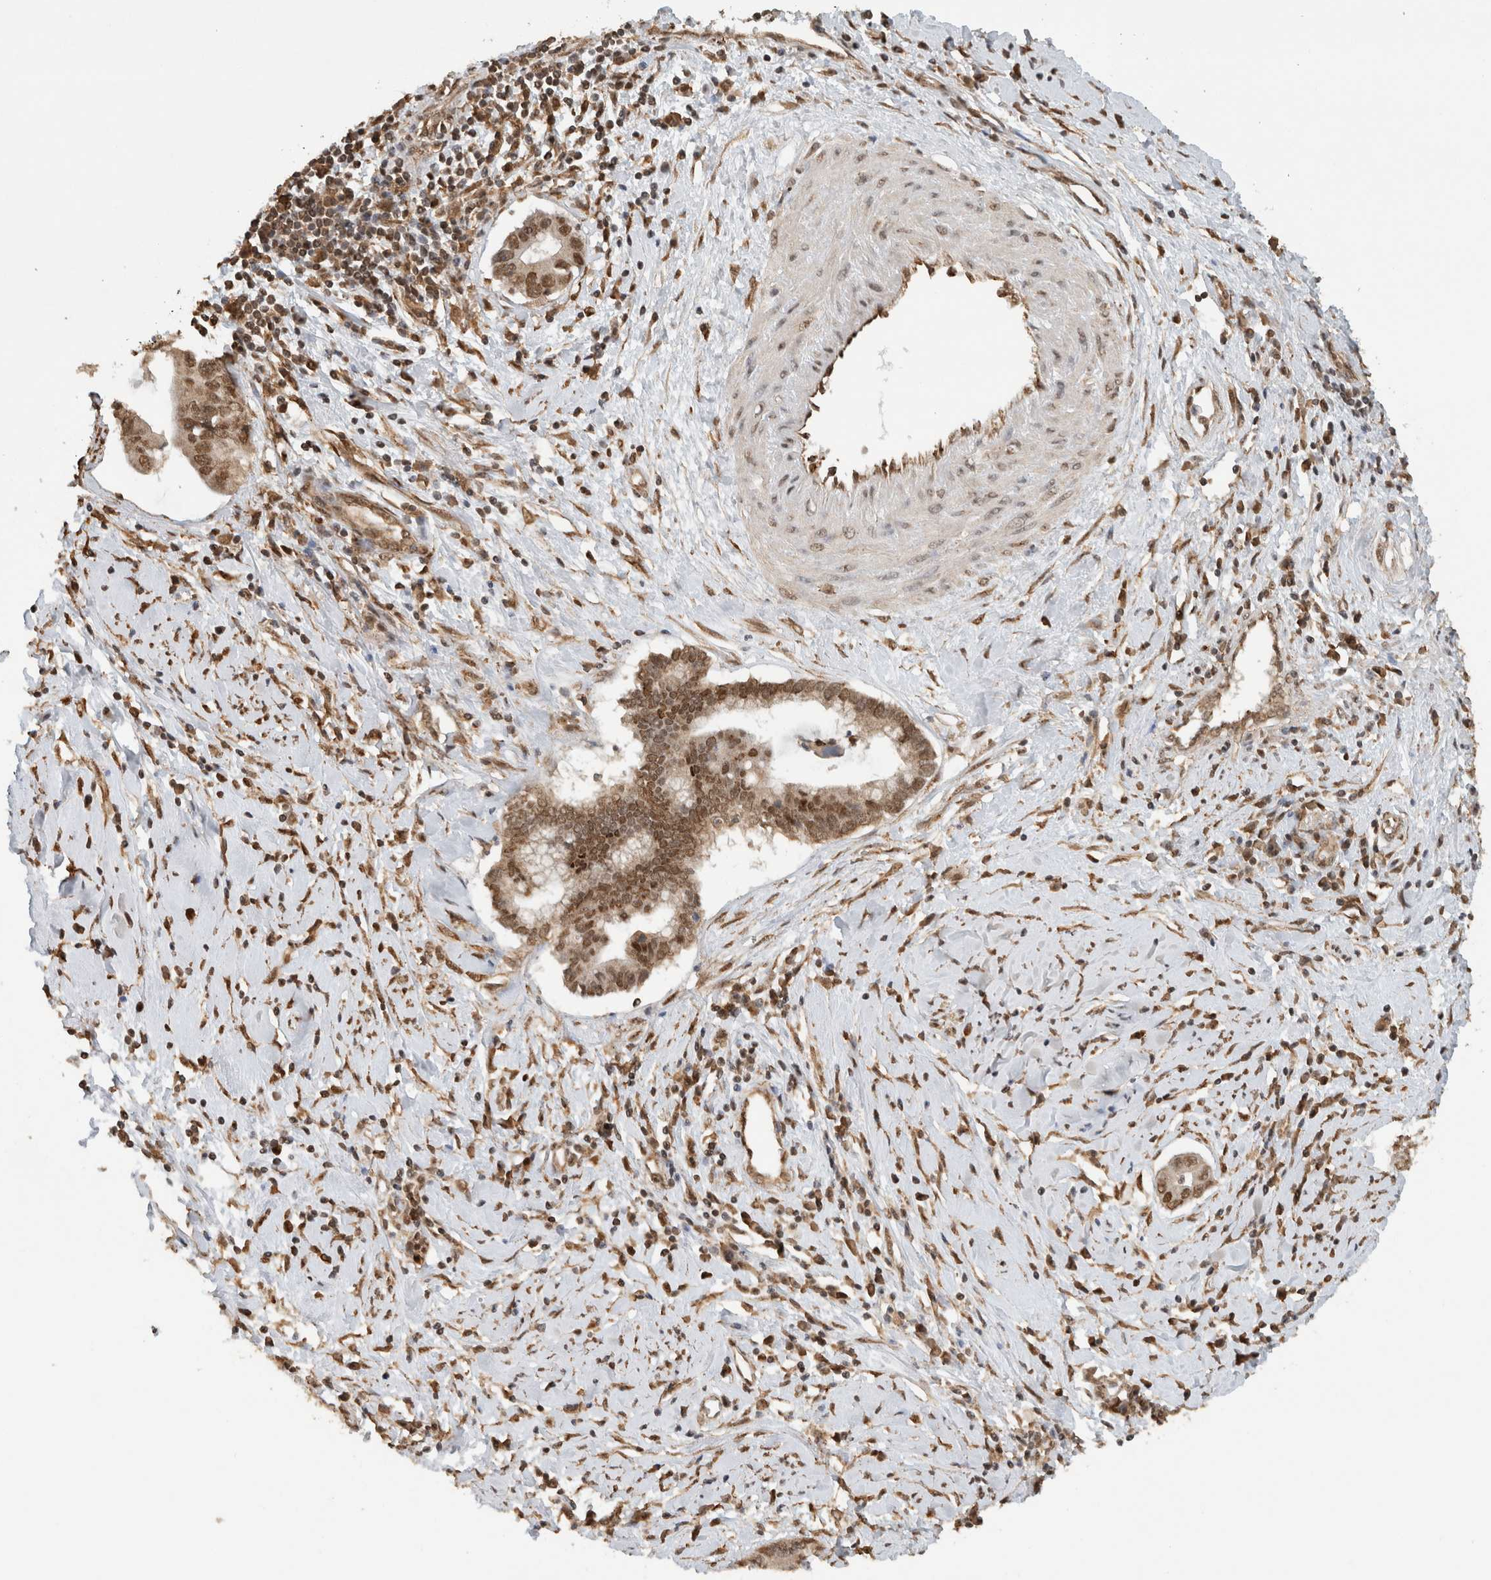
{"staining": {"intensity": "moderate", "quantity": ">75%", "location": "cytoplasmic/membranous,nuclear"}, "tissue": "cervical cancer", "cell_type": "Tumor cells", "image_type": "cancer", "snomed": [{"axis": "morphology", "description": "Adenocarcinoma, NOS"}, {"axis": "topography", "description": "Cervix"}], "caption": "The micrograph reveals immunohistochemical staining of adenocarcinoma (cervical). There is moderate cytoplasmic/membranous and nuclear staining is appreciated in approximately >75% of tumor cells. The staining was performed using DAB, with brown indicating positive protein expression. Nuclei are stained blue with hematoxylin.", "gene": "C1orf21", "patient": {"sex": "female", "age": 44}}